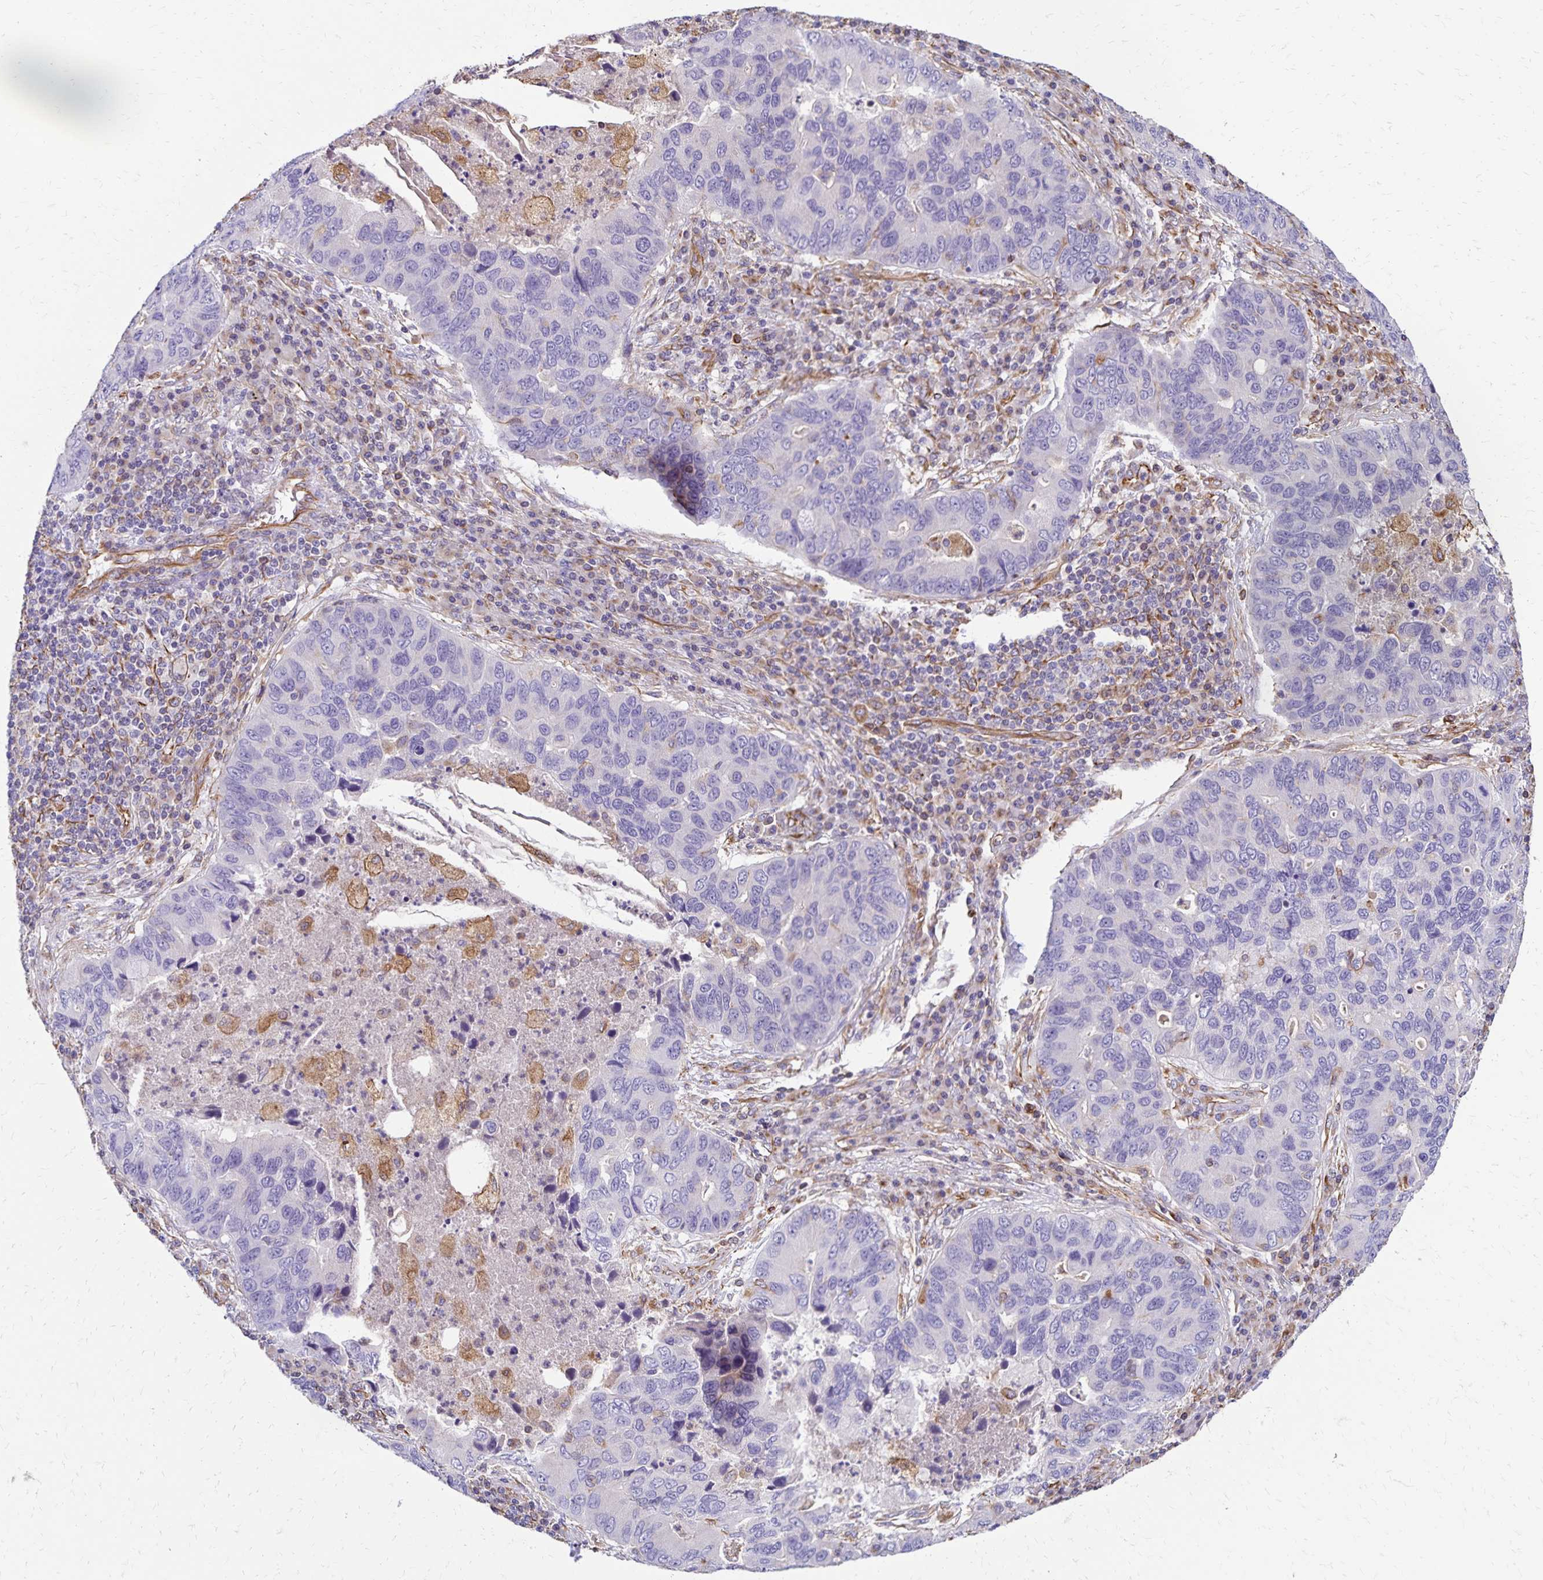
{"staining": {"intensity": "negative", "quantity": "none", "location": "none"}, "tissue": "lung cancer", "cell_type": "Tumor cells", "image_type": "cancer", "snomed": [{"axis": "morphology", "description": "Adenocarcinoma, NOS"}, {"axis": "morphology", "description": "Adenocarcinoma, metastatic, NOS"}, {"axis": "topography", "description": "Lymph node"}, {"axis": "topography", "description": "Lung"}], "caption": "Lung cancer (metastatic adenocarcinoma) stained for a protein using immunohistochemistry displays no positivity tumor cells.", "gene": "TRPV6", "patient": {"sex": "female", "age": 54}}